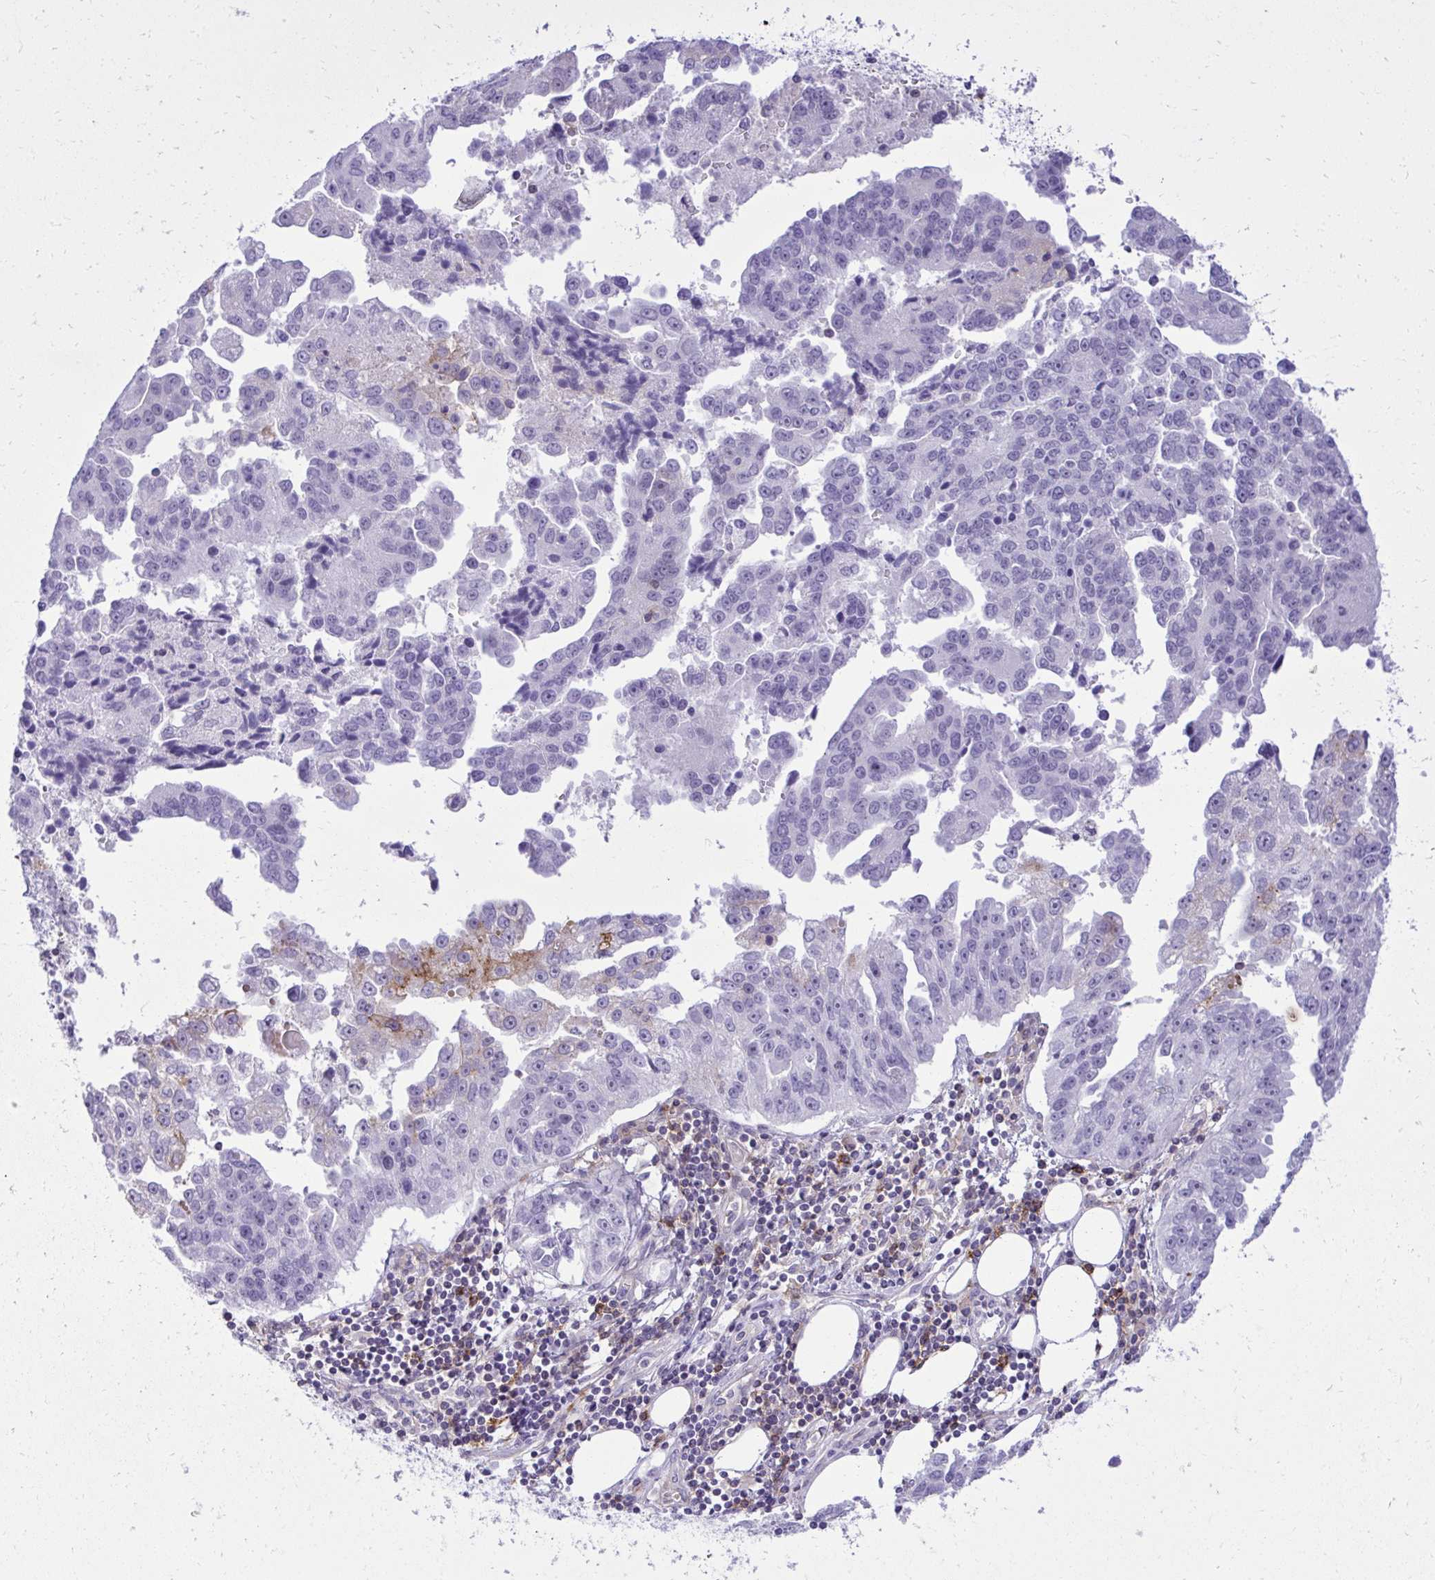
{"staining": {"intensity": "moderate", "quantity": "<25%", "location": "cytoplasmic/membranous"}, "tissue": "ovarian cancer", "cell_type": "Tumor cells", "image_type": "cancer", "snomed": [{"axis": "morphology", "description": "Cystadenocarcinoma, serous, NOS"}, {"axis": "topography", "description": "Ovary"}], "caption": "Approximately <25% of tumor cells in human ovarian cancer show moderate cytoplasmic/membranous protein positivity as visualized by brown immunohistochemical staining.", "gene": "PITPNM3", "patient": {"sex": "female", "age": 75}}